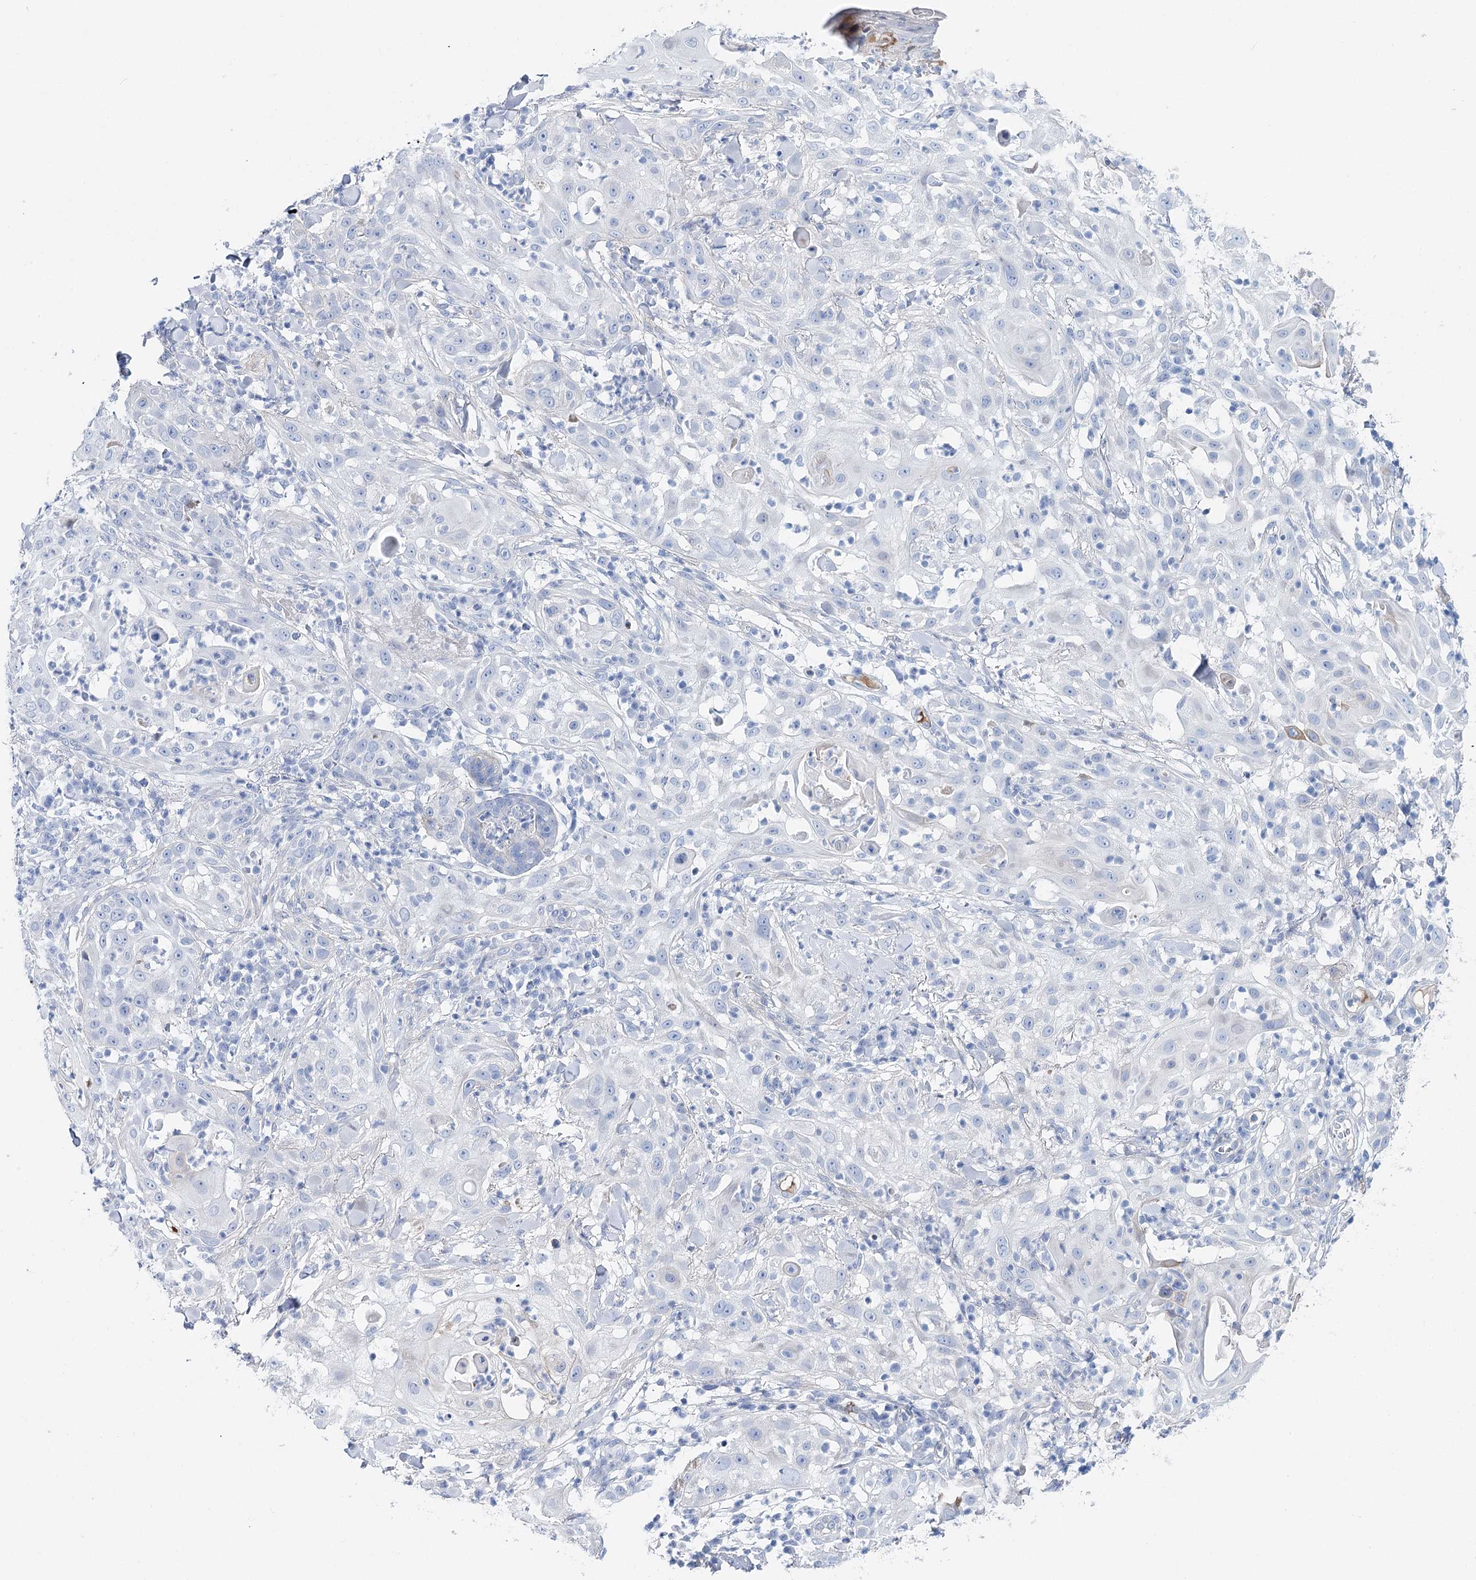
{"staining": {"intensity": "negative", "quantity": "none", "location": "none"}, "tissue": "skin cancer", "cell_type": "Tumor cells", "image_type": "cancer", "snomed": [{"axis": "morphology", "description": "Squamous cell carcinoma, NOS"}, {"axis": "topography", "description": "Skin"}], "caption": "Tumor cells show no significant positivity in skin cancer.", "gene": "ANKRD23", "patient": {"sex": "female", "age": 44}}